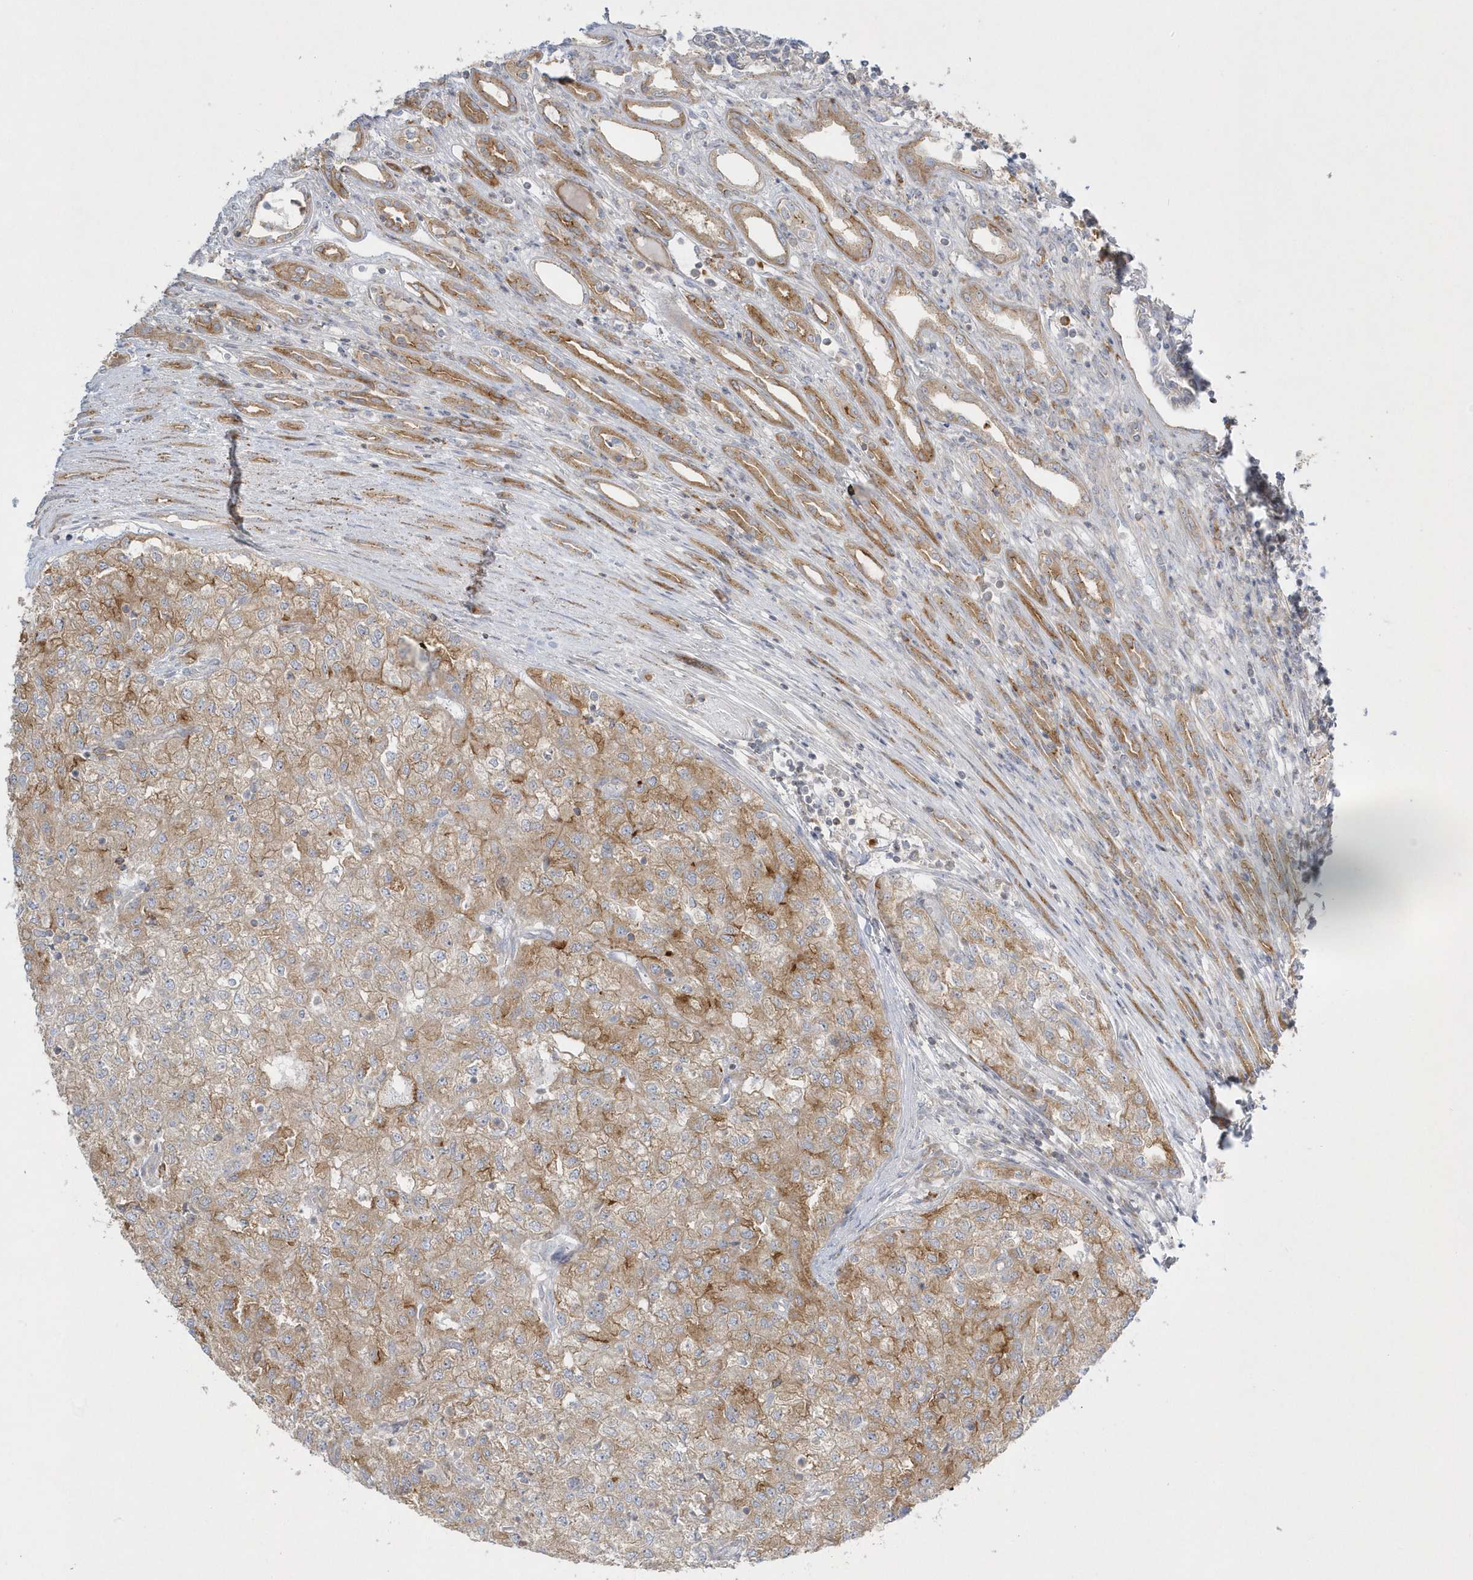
{"staining": {"intensity": "moderate", "quantity": ">75%", "location": "cytoplasmic/membranous"}, "tissue": "renal cancer", "cell_type": "Tumor cells", "image_type": "cancer", "snomed": [{"axis": "morphology", "description": "Adenocarcinoma, NOS"}, {"axis": "topography", "description": "Kidney"}], "caption": "This is an image of immunohistochemistry (IHC) staining of renal cancer (adenocarcinoma), which shows moderate staining in the cytoplasmic/membranous of tumor cells.", "gene": "DNAJC18", "patient": {"sex": "female", "age": 54}}